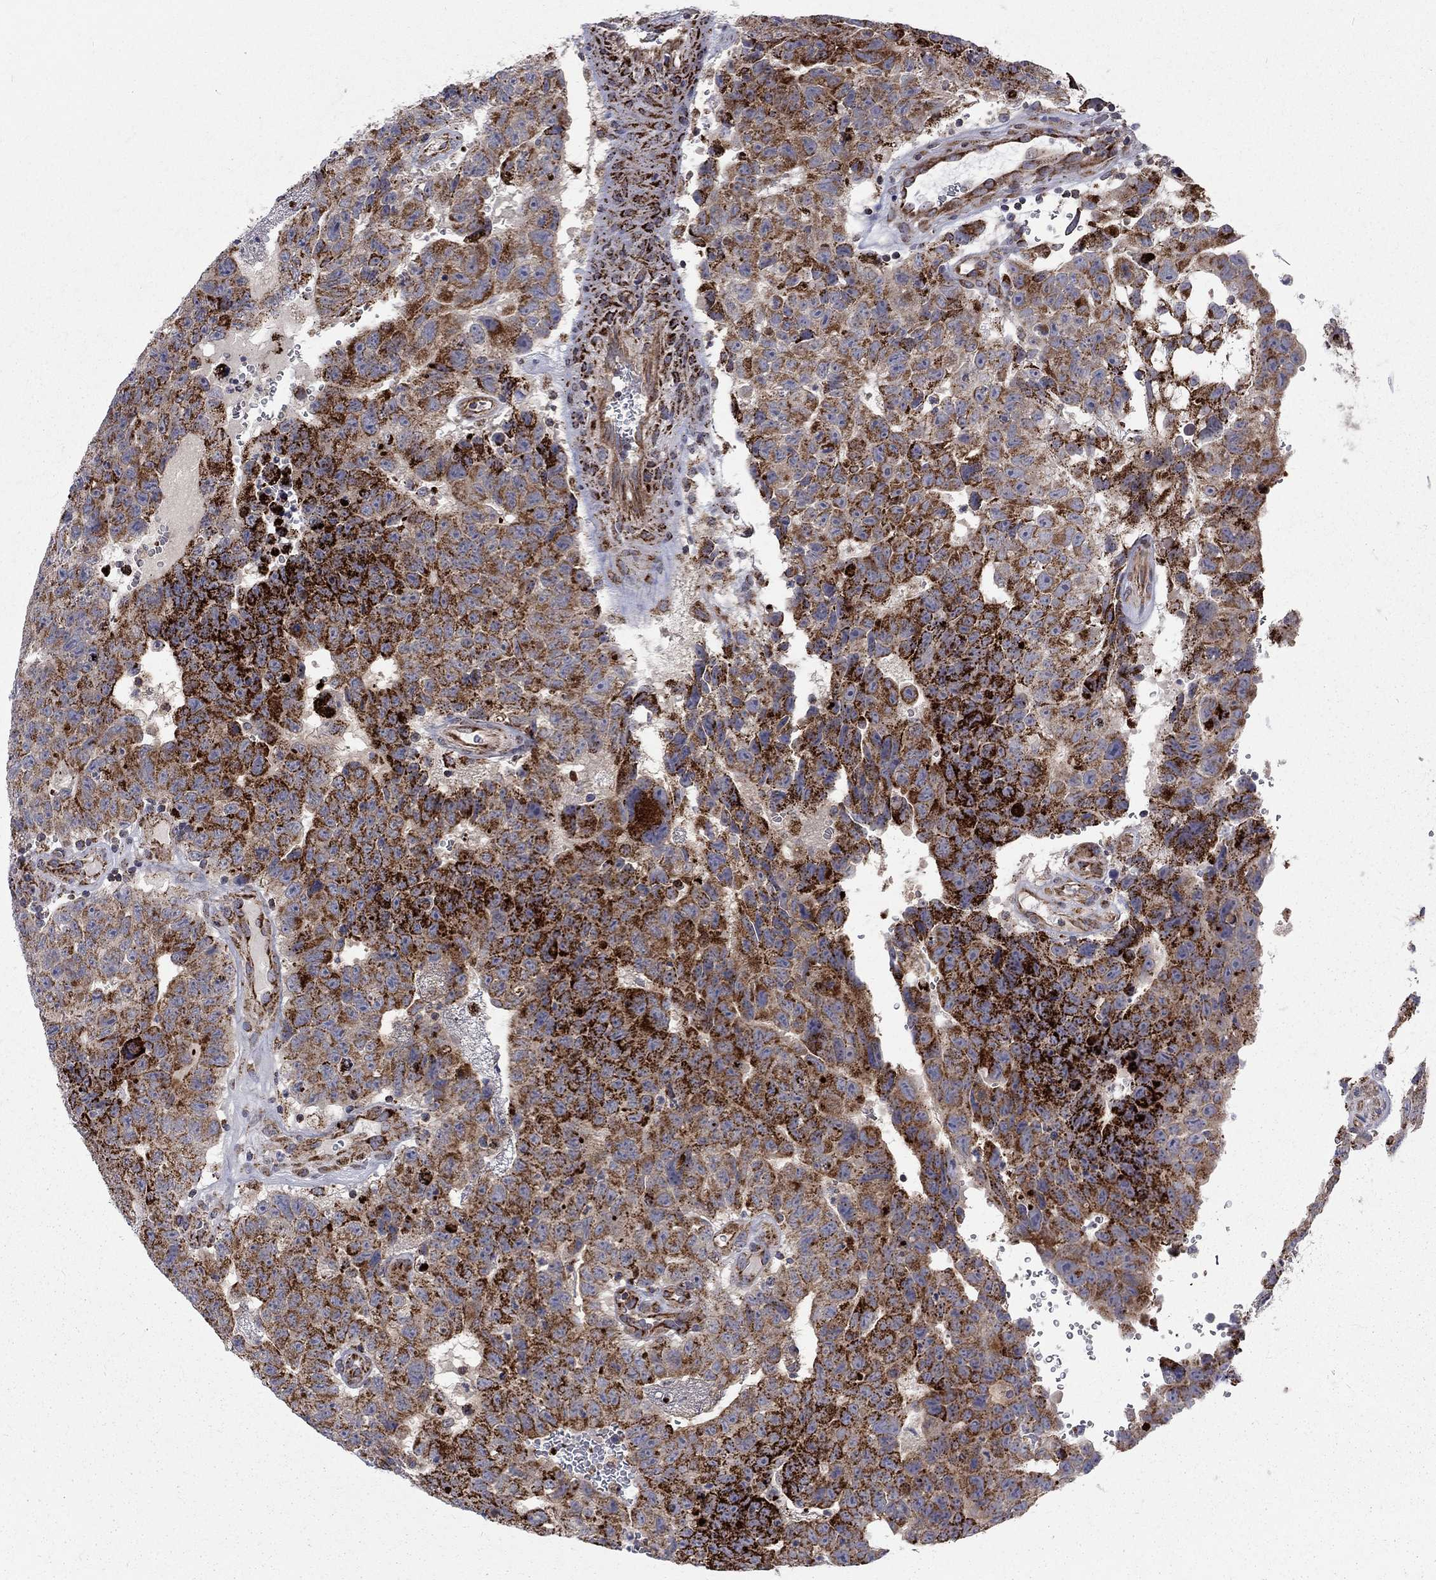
{"staining": {"intensity": "strong", "quantity": "25%-75%", "location": "cytoplasmic/membranous"}, "tissue": "testis cancer", "cell_type": "Tumor cells", "image_type": "cancer", "snomed": [{"axis": "morphology", "description": "Carcinoma, Embryonal, NOS"}, {"axis": "topography", "description": "Testis"}], "caption": "Immunohistochemical staining of testis cancer demonstrates high levels of strong cytoplasmic/membranous protein positivity in about 25%-75% of tumor cells.", "gene": "ALDH1B1", "patient": {"sex": "male", "age": 24}}